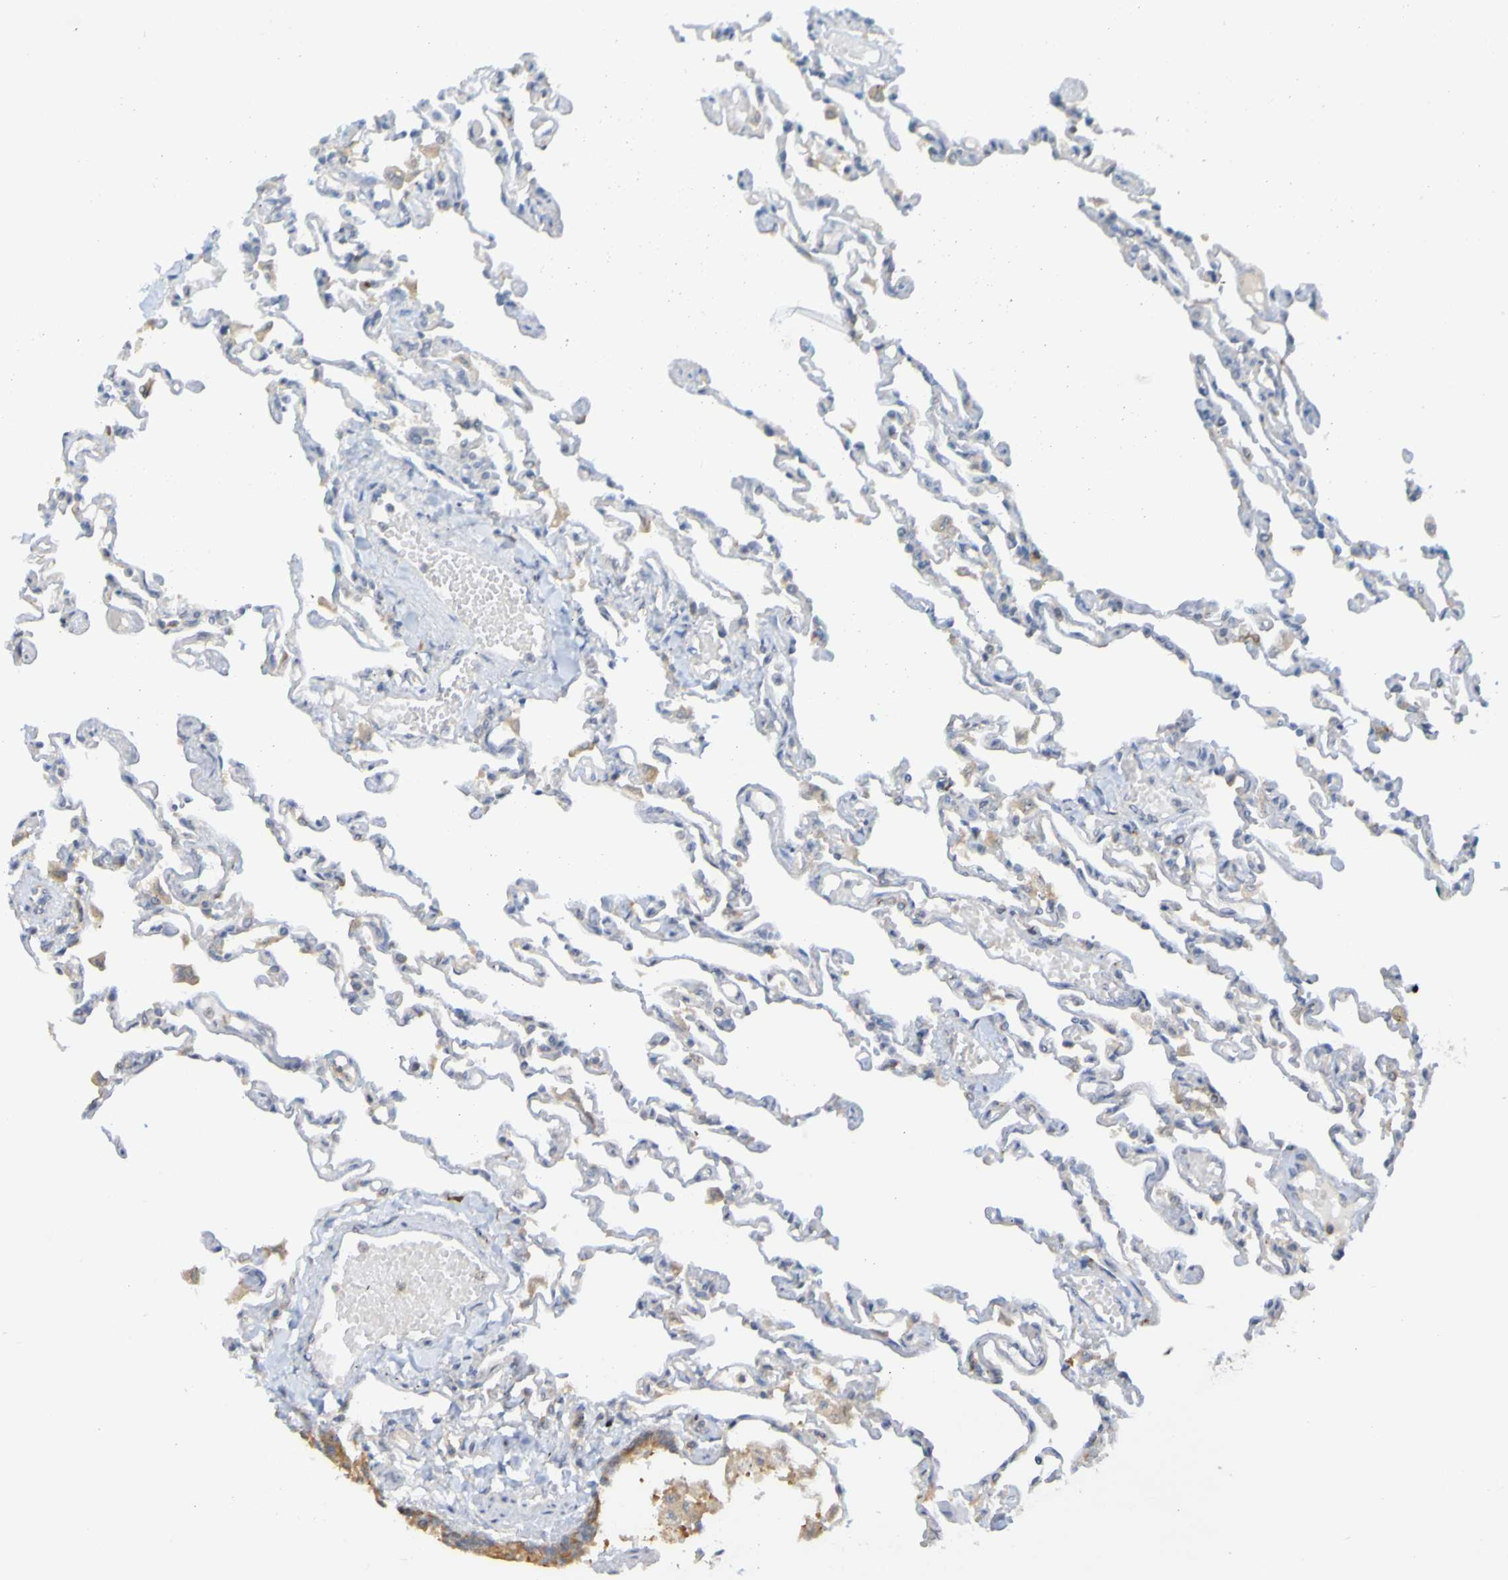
{"staining": {"intensity": "weak", "quantity": "<25%", "location": "cytoplasmic/membranous"}, "tissue": "lung", "cell_type": "Alveolar cells", "image_type": "normal", "snomed": [{"axis": "morphology", "description": "Normal tissue, NOS"}, {"axis": "topography", "description": "Lung"}], "caption": "IHC micrograph of normal lung stained for a protein (brown), which exhibits no staining in alveolar cells.", "gene": "NAV2", "patient": {"sex": "male", "age": 21}}